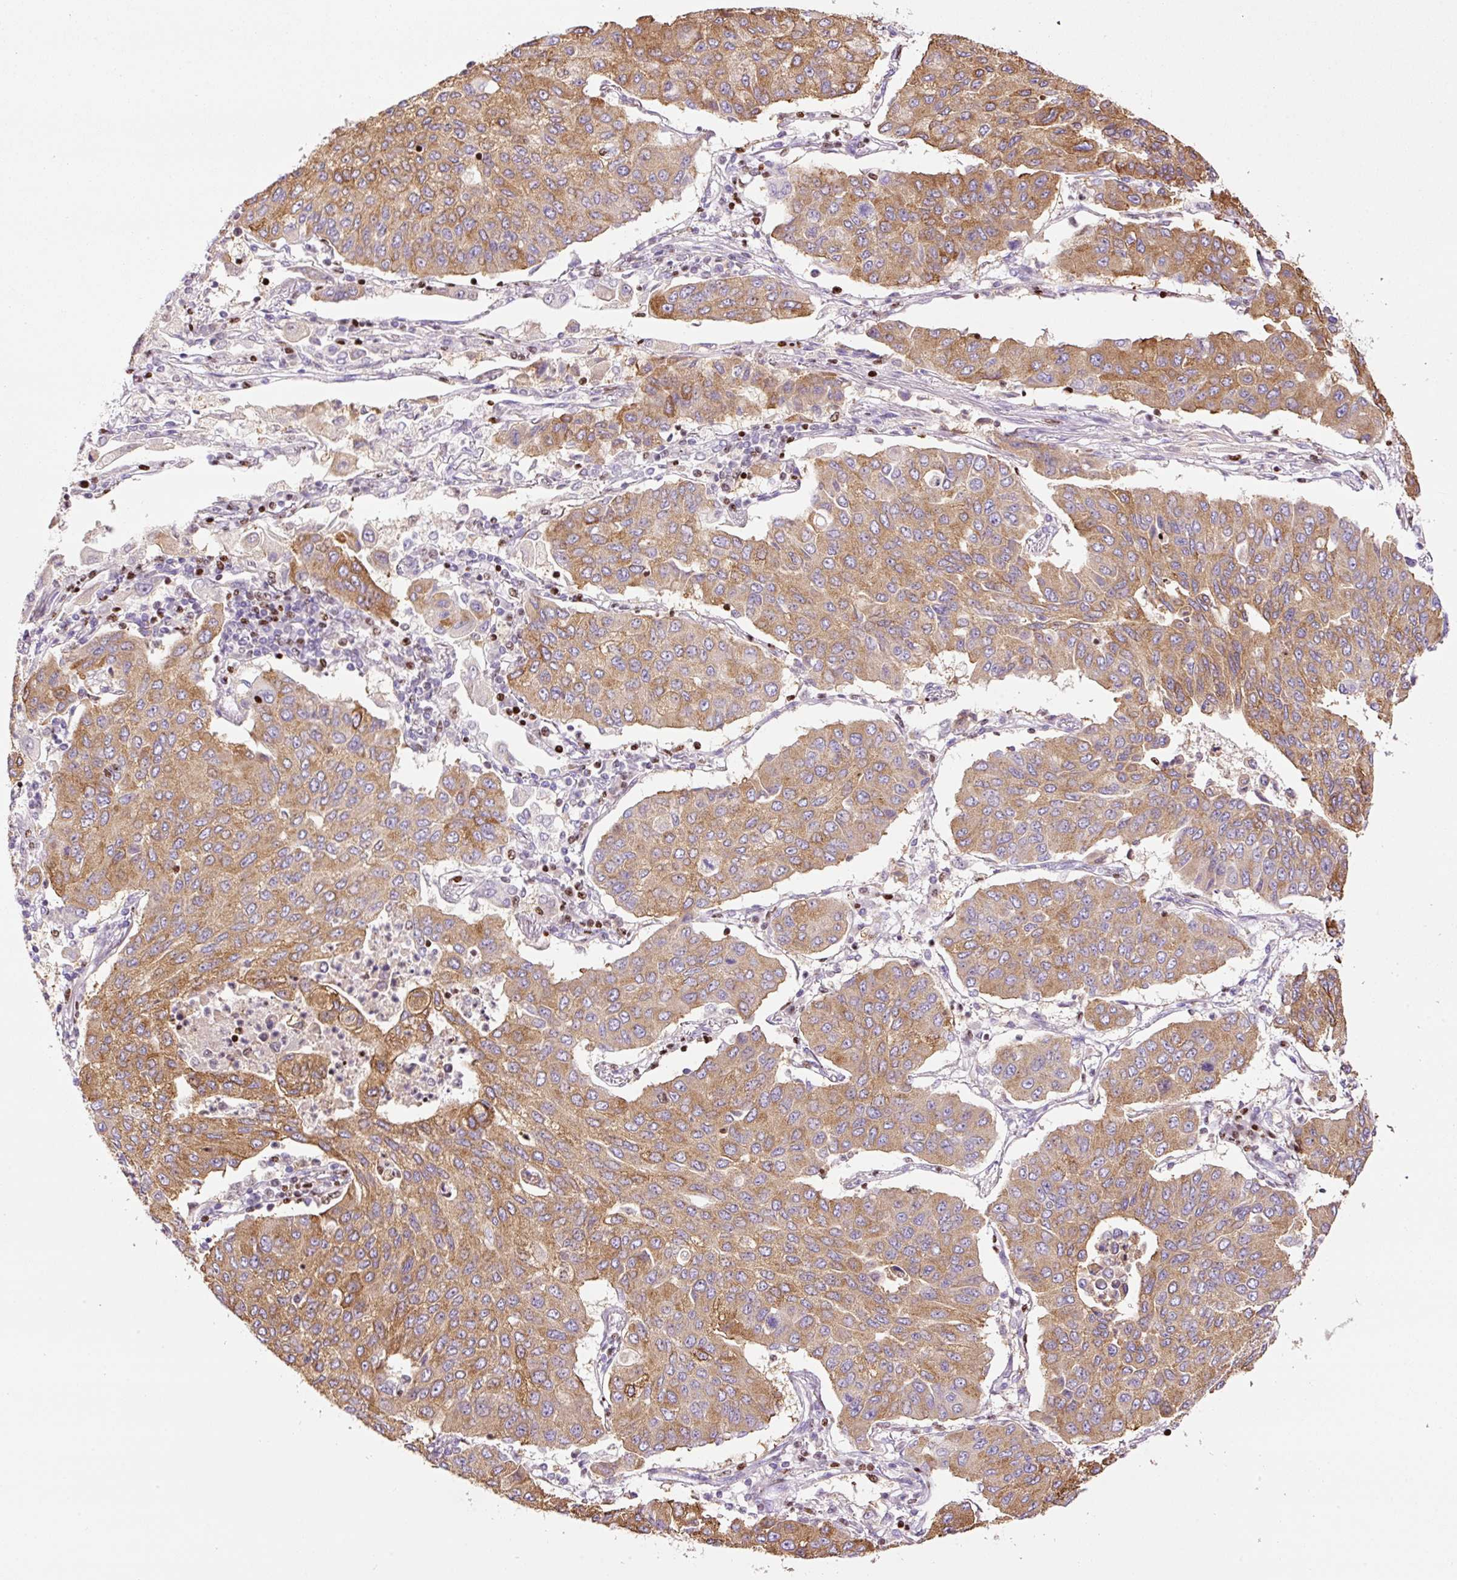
{"staining": {"intensity": "moderate", "quantity": ">75%", "location": "cytoplasmic/membranous"}, "tissue": "lung cancer", "cell_type": "Tumor cells", "image_type": "cancer", "snomed": [{"axis": "morphology", "description": "Squamous cell carcinoma, NOS"}, {"axis": "topography", "description": "Lung"}], "caption": "DAB (3,3'-diaminobenzidine) immunohistochemical staining of squamous cell carcinoma (lung) shows moderate cytoplasmic/membranous protein positivity in about >75% of tumor cells. The staining was performed using DAB (3,3'-diaminobenzidine) to visualize the protein expression in brown, while the nuclei were stained in blue with hematoxylin (Magnification: 20x).", "gene": "TMEM8B", "patient": {"sex": "male", "age": 74}}